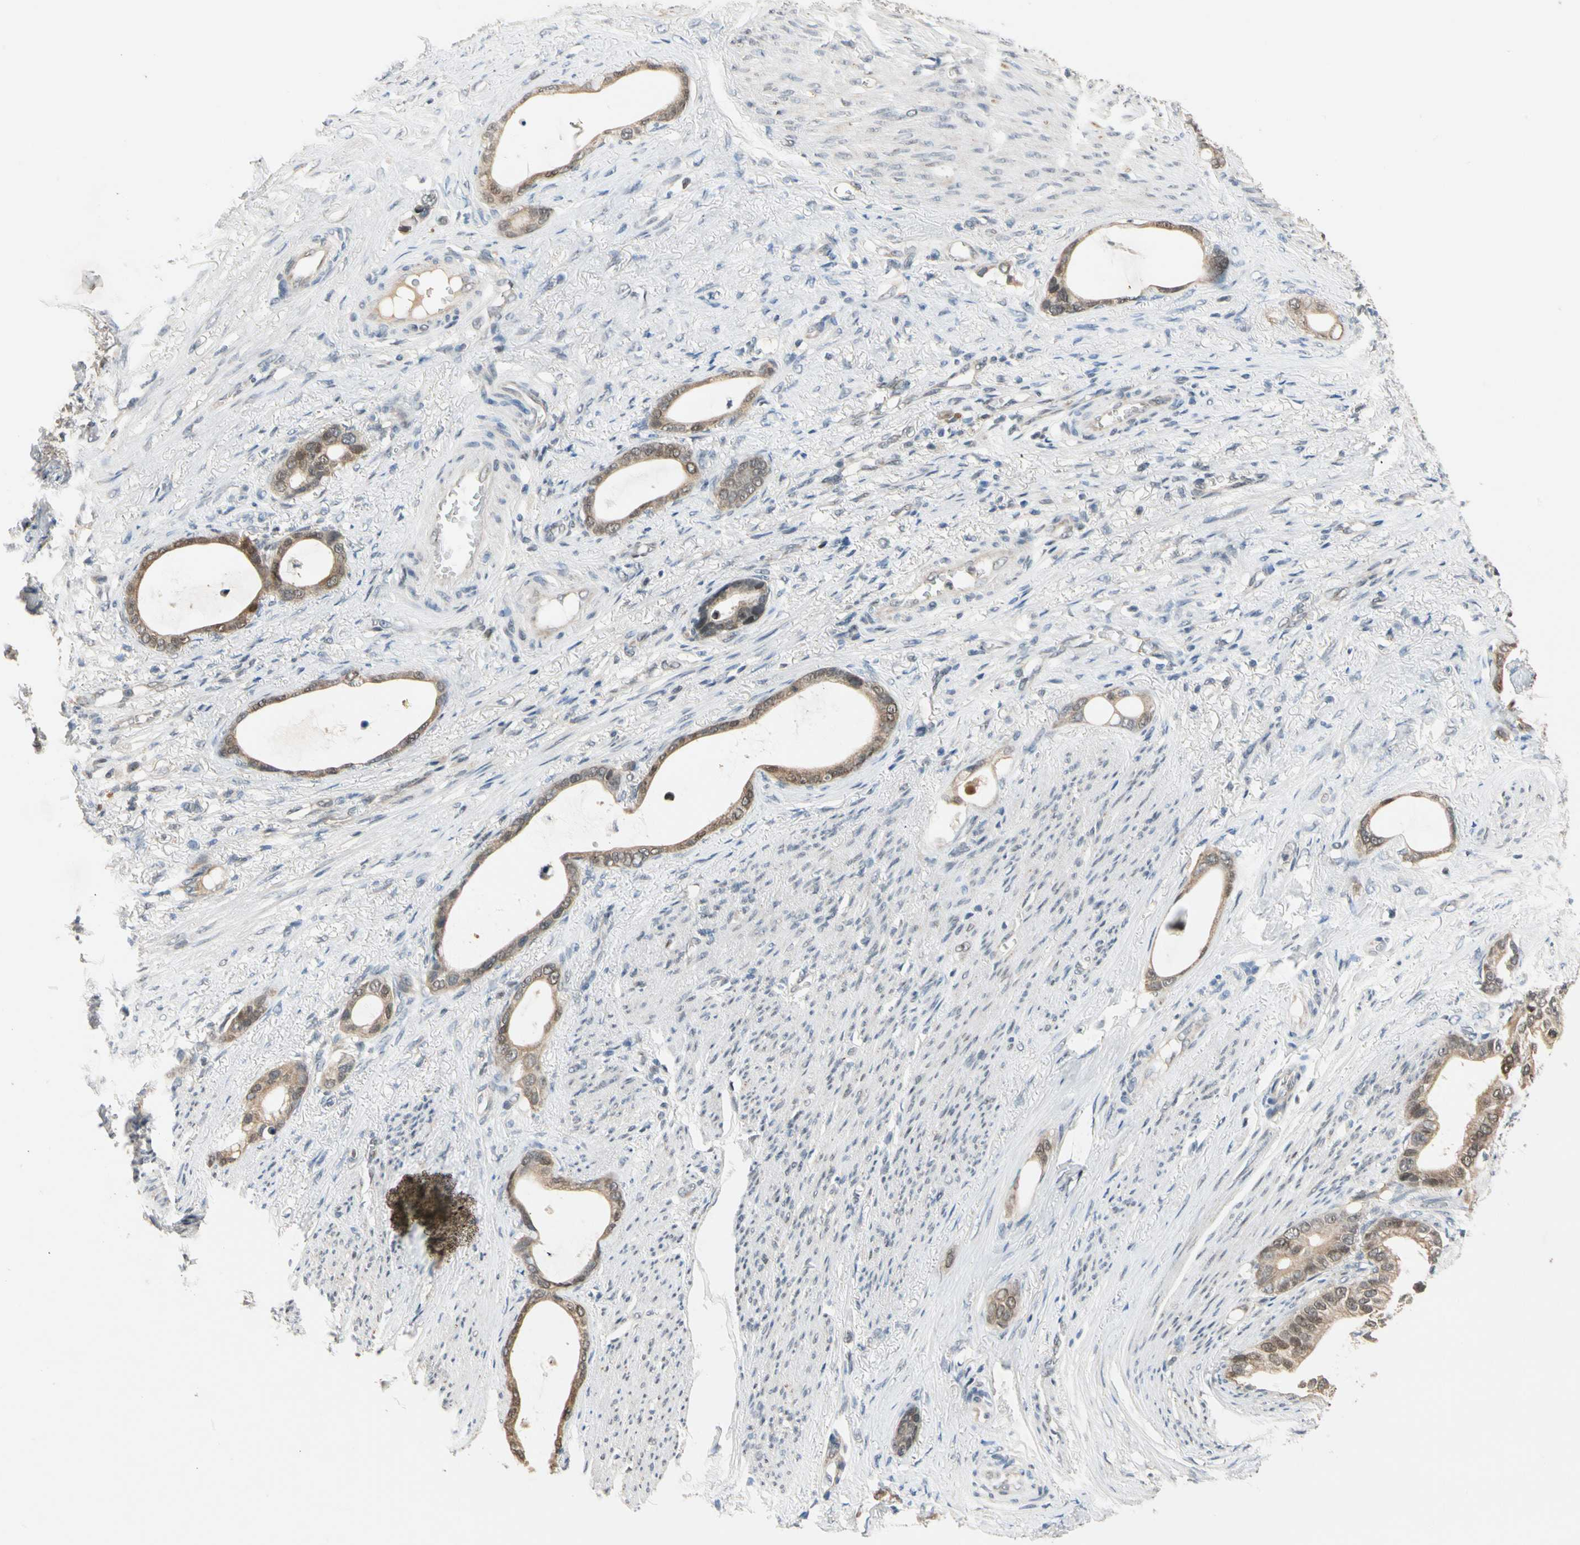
{"staining": {"intensity": "weak", "quantity": ">75%", "location": "cytoplasmic/membranous,nuclear"}, "tissue": "stomach cancer", "cell_type": "Tumor cells", "image_type": "cancer", "snomed": [{"axis": "morphology", "description": "Adenocarcinoma, NOS"}, {"axis": "topography", "description": "Stomach"}], "caption": "Stomach adenocarcinoma stained with IHC shows weak cytoplasmic/membranous and nuclear staining in about >75% of tumor cells.", "gene": "RIOX2", "patient": {"sex": "female", "age": 75}}